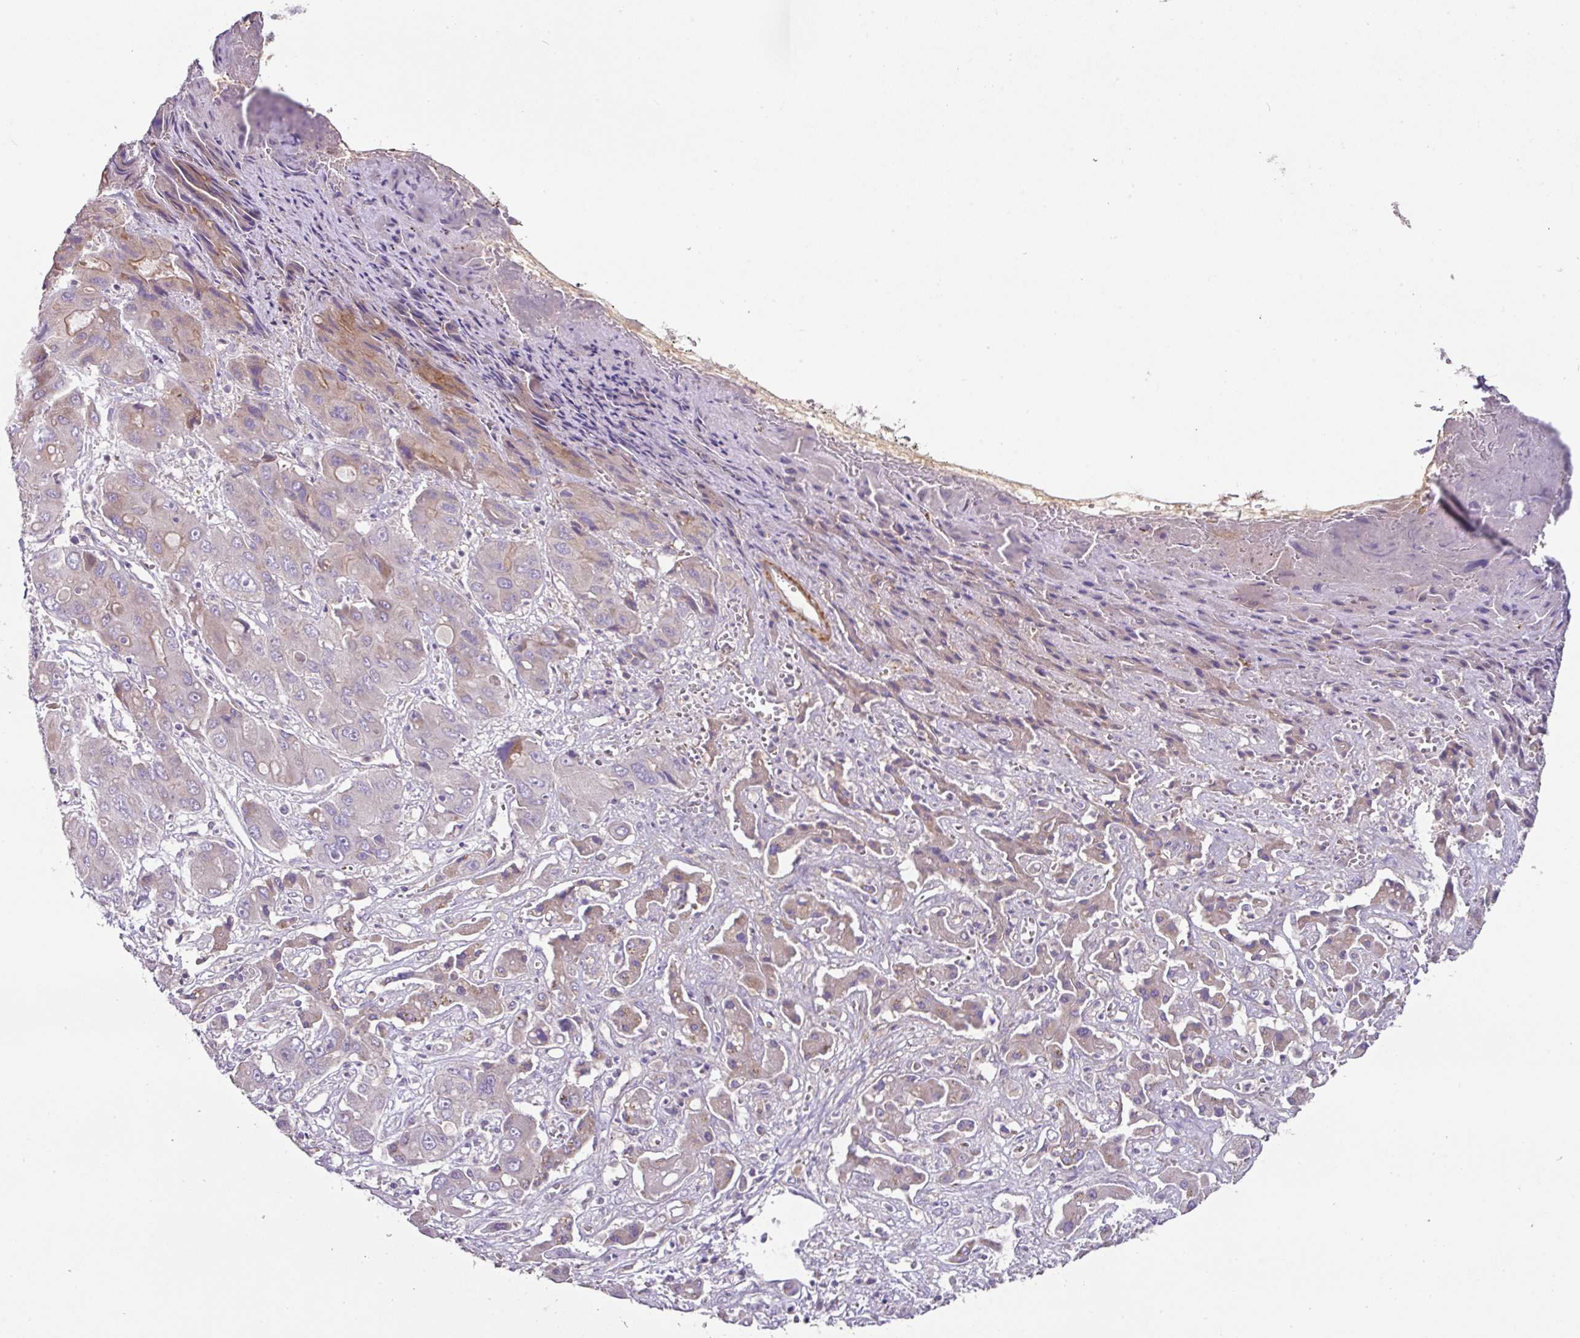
{"staining": {"intensity": "weak", "quantity": "<25%", "location": "cytoplasmic/membranous"}, "tissue": "liver cancer", "cell_type": "Tumor cells", "image_type": "cancer", "snomed": [{"axis": "morphology", "description": "Cholangiocarcinoma"}, {"axis": "topography", "description": "Liver"}], "caption": "Immunohistochemical staining of liver cholangiocarcinoma shows no significant positivity in tumor cells.", "gene": "MRRF", "patient": {"sex": "male", "age": 67}}